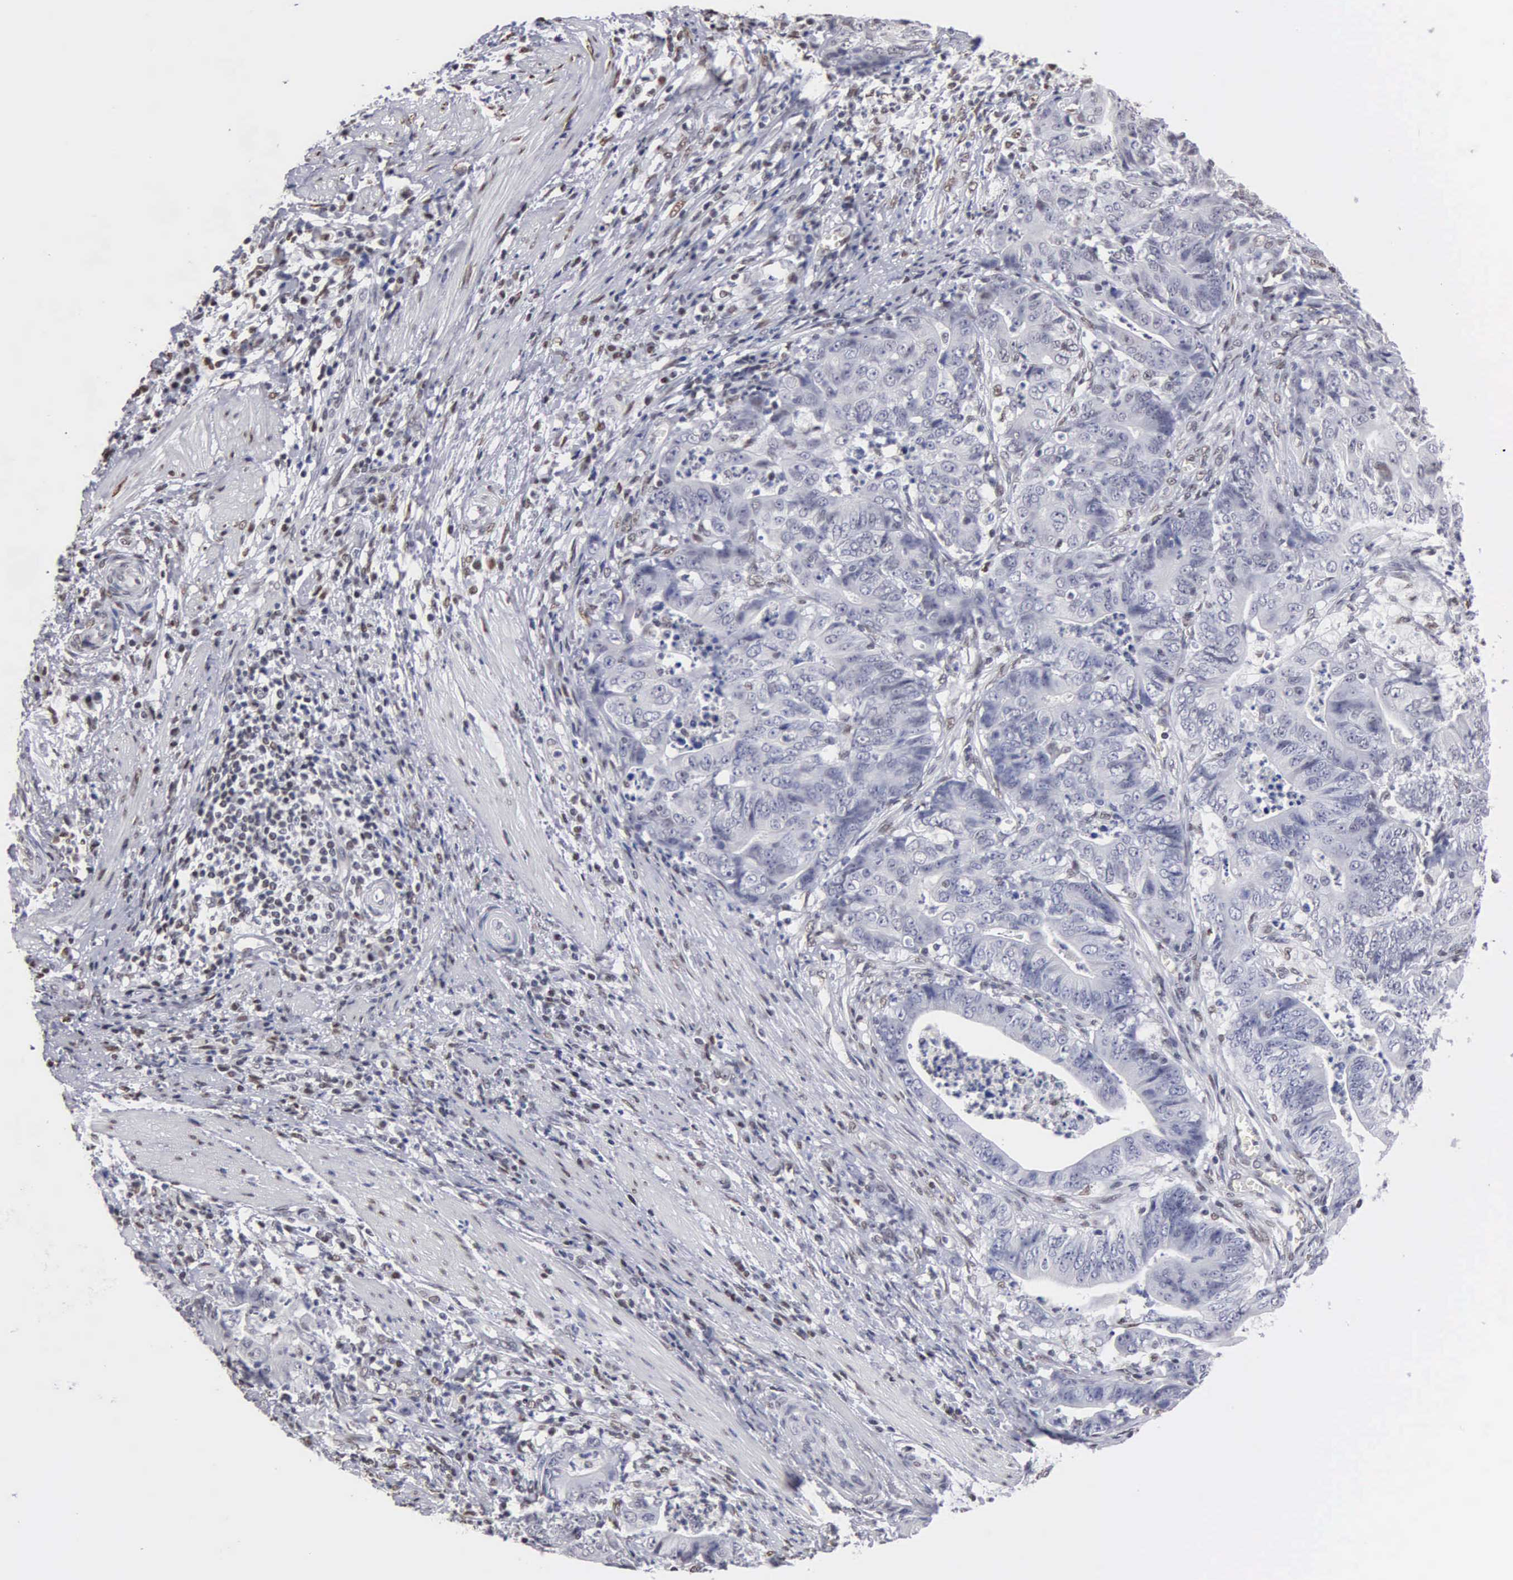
{"staining": {"intensity": "negative", "quantity": "none", "location": "none"}, "tissue": "stomach cancer", "cell_type": "Tumor cells", "image_type": "cancer", "snomed": [{"axis": "morphology", "description": "Adenocarcinoma, NOS"}, {"axis": "topography", "description": "Stomach, lower"}], "caption": "Image shows no significant protein expression in tumor cells of stomach cancer.", "gene": "CCNG1", "patient": {"sex": "female", "age": 86}}